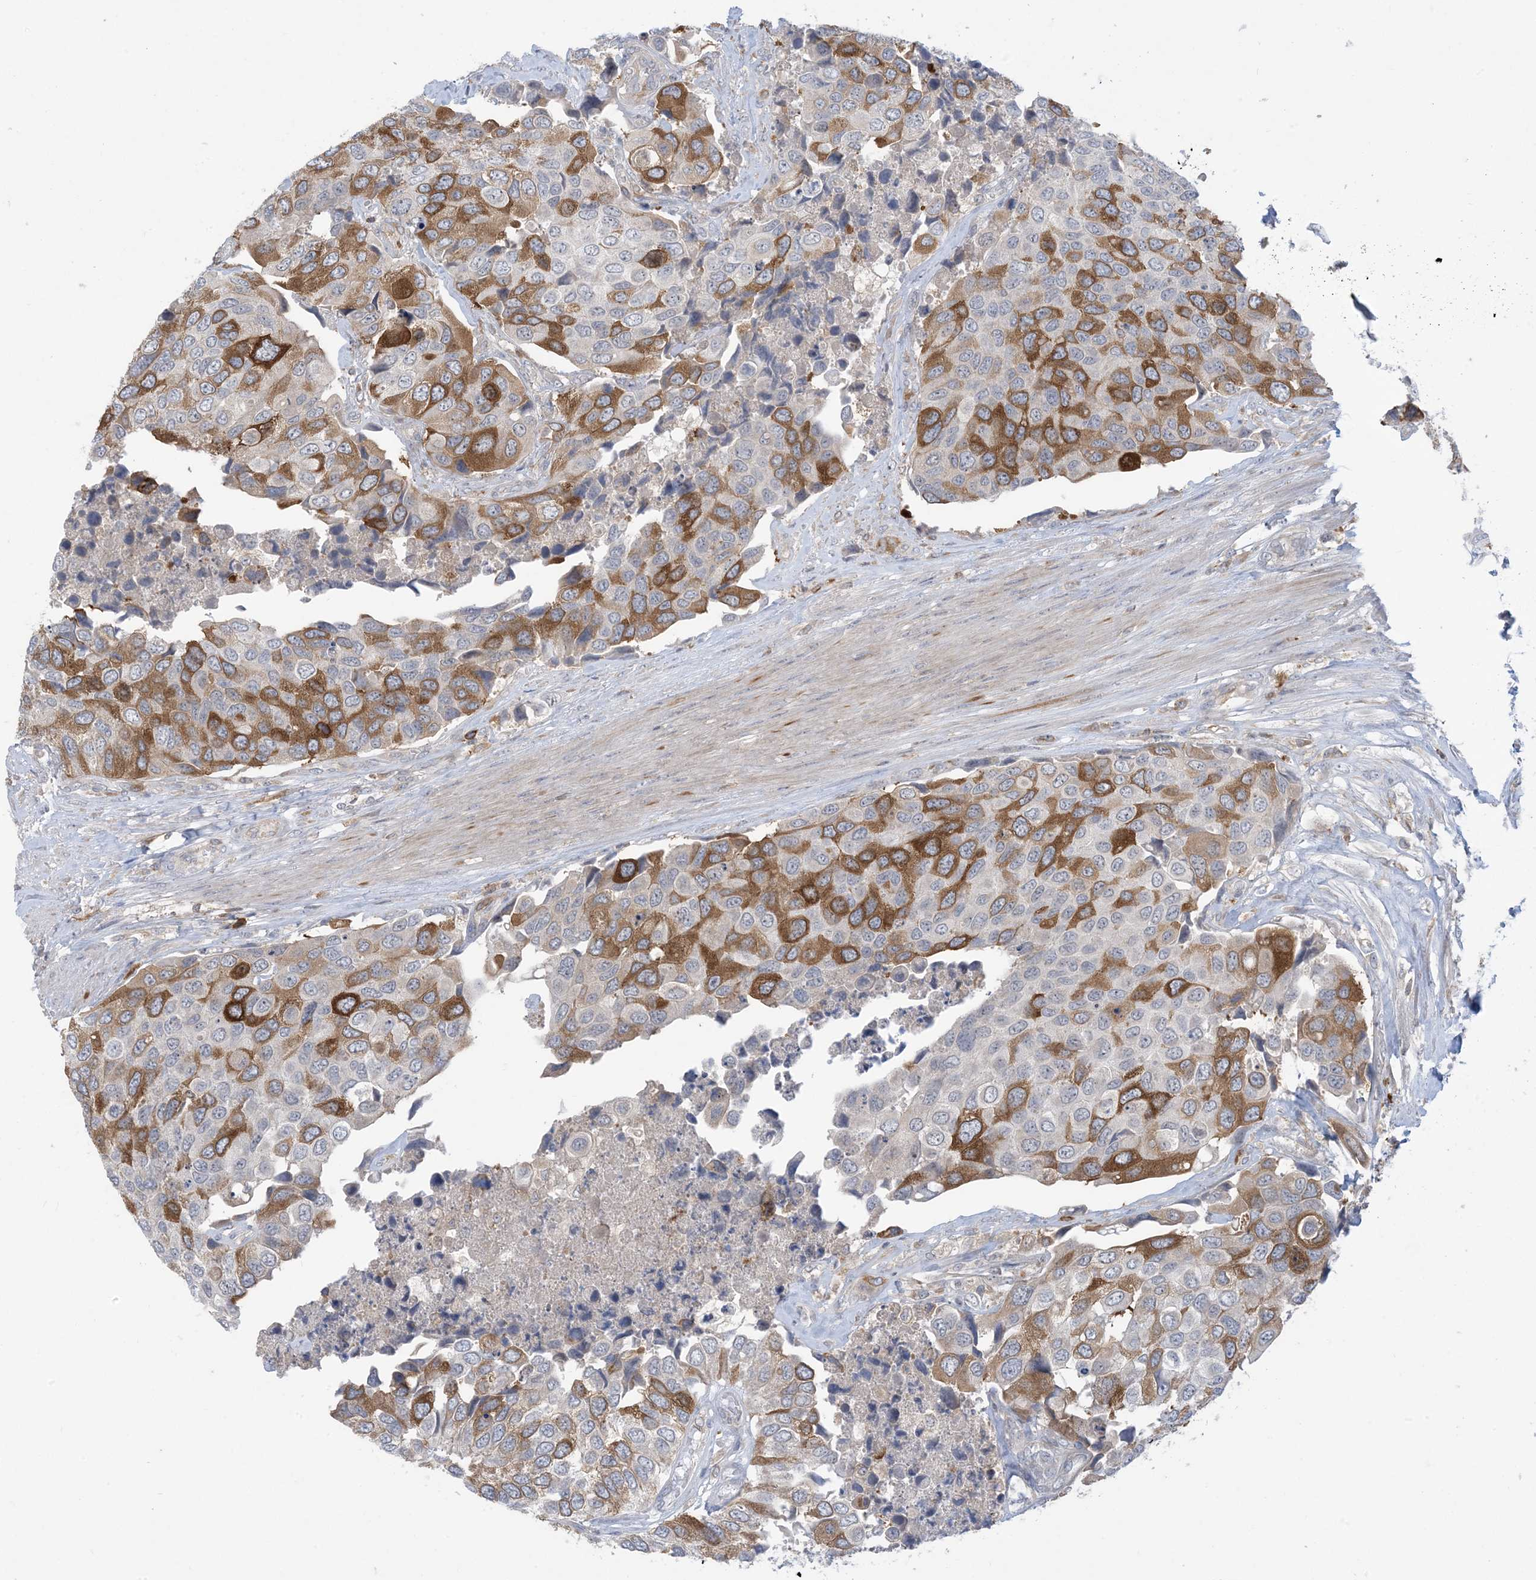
{"staining": {"intensity": "strong", "quantity": "25%-75%", "location": "cytoplasmic/membranous"}, "tissue": "urothelial cancer", "cell_type": "Tumor cells", "image_type": "cancer", "snomed": [{"axis": "morphology", "description": "Urothelial carcinoma, High grade"}, {"axis": "topography", "description": "Urinary bladder"}], "caption": "This is an image of immunohistochemistry staining of high-grade urothelial carcinoma, which shows strong positivity in the cytoplasmic/membranous of tumor cells.", "gene": "AOC1", "patient": {"sex": "male", "age": 74}}